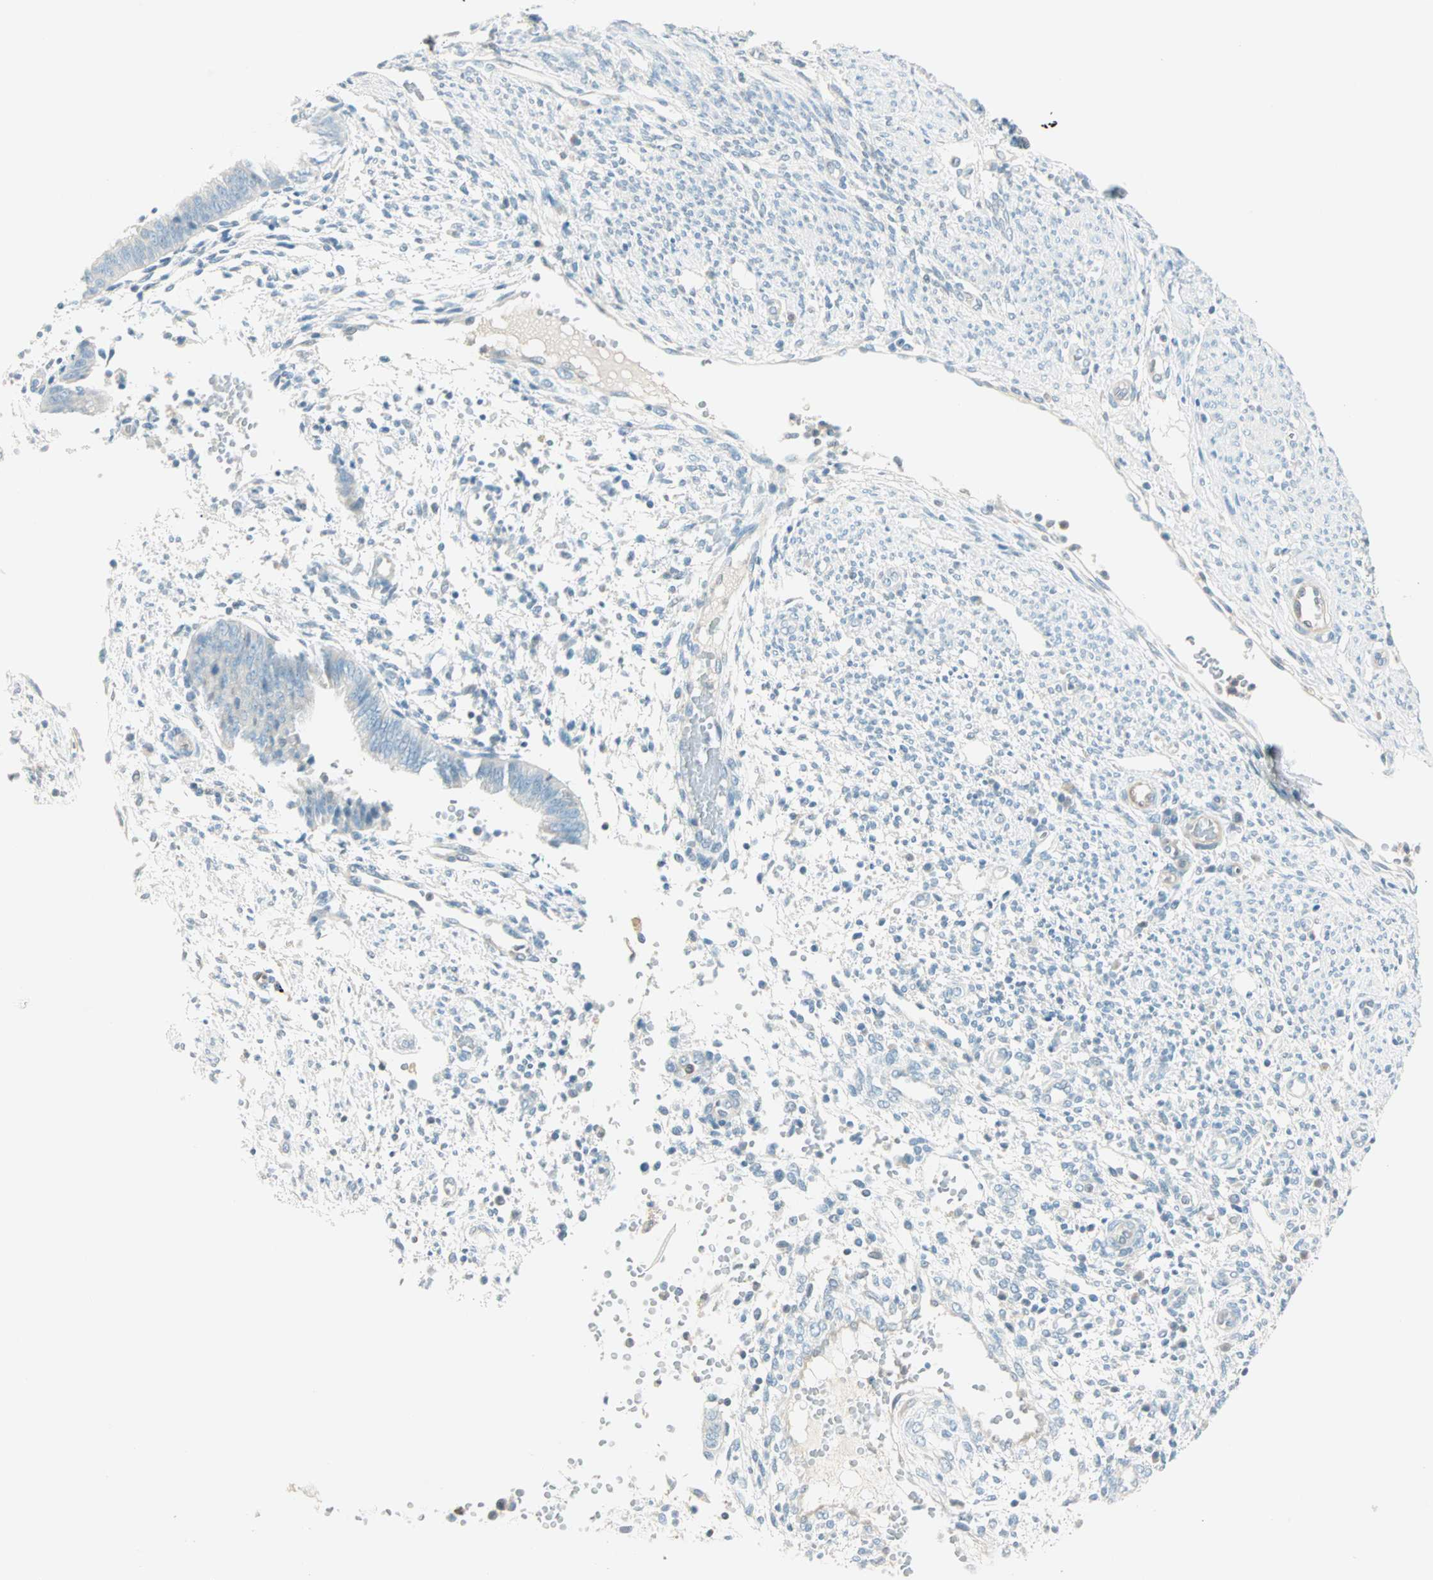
{"staining": {"intensity": "negative", "quantity": "none", "location": "none"}, "tissue": "endometrium", "cell_type": "Cells in endometrial stroma", "image_type": "normal", "snomed": [{"axis": "morphology", "description": "Normal tissue, NOS"}, {"axis": "topography", "description": "Endometrium"}], "caption": "This is a photomicrograph of IHC staining of benign endometrium, which shows no positivity in cells in endometrial stroma. Brightfield microscopy of immunohistochemistry (IHC) stained with DAB (3,3'-diaminobenzidine) (brown) and hematoxylin (blue), captured at high magnification.", "gene": "S100A1", "patient": {"sex": "female", "age": 35}}